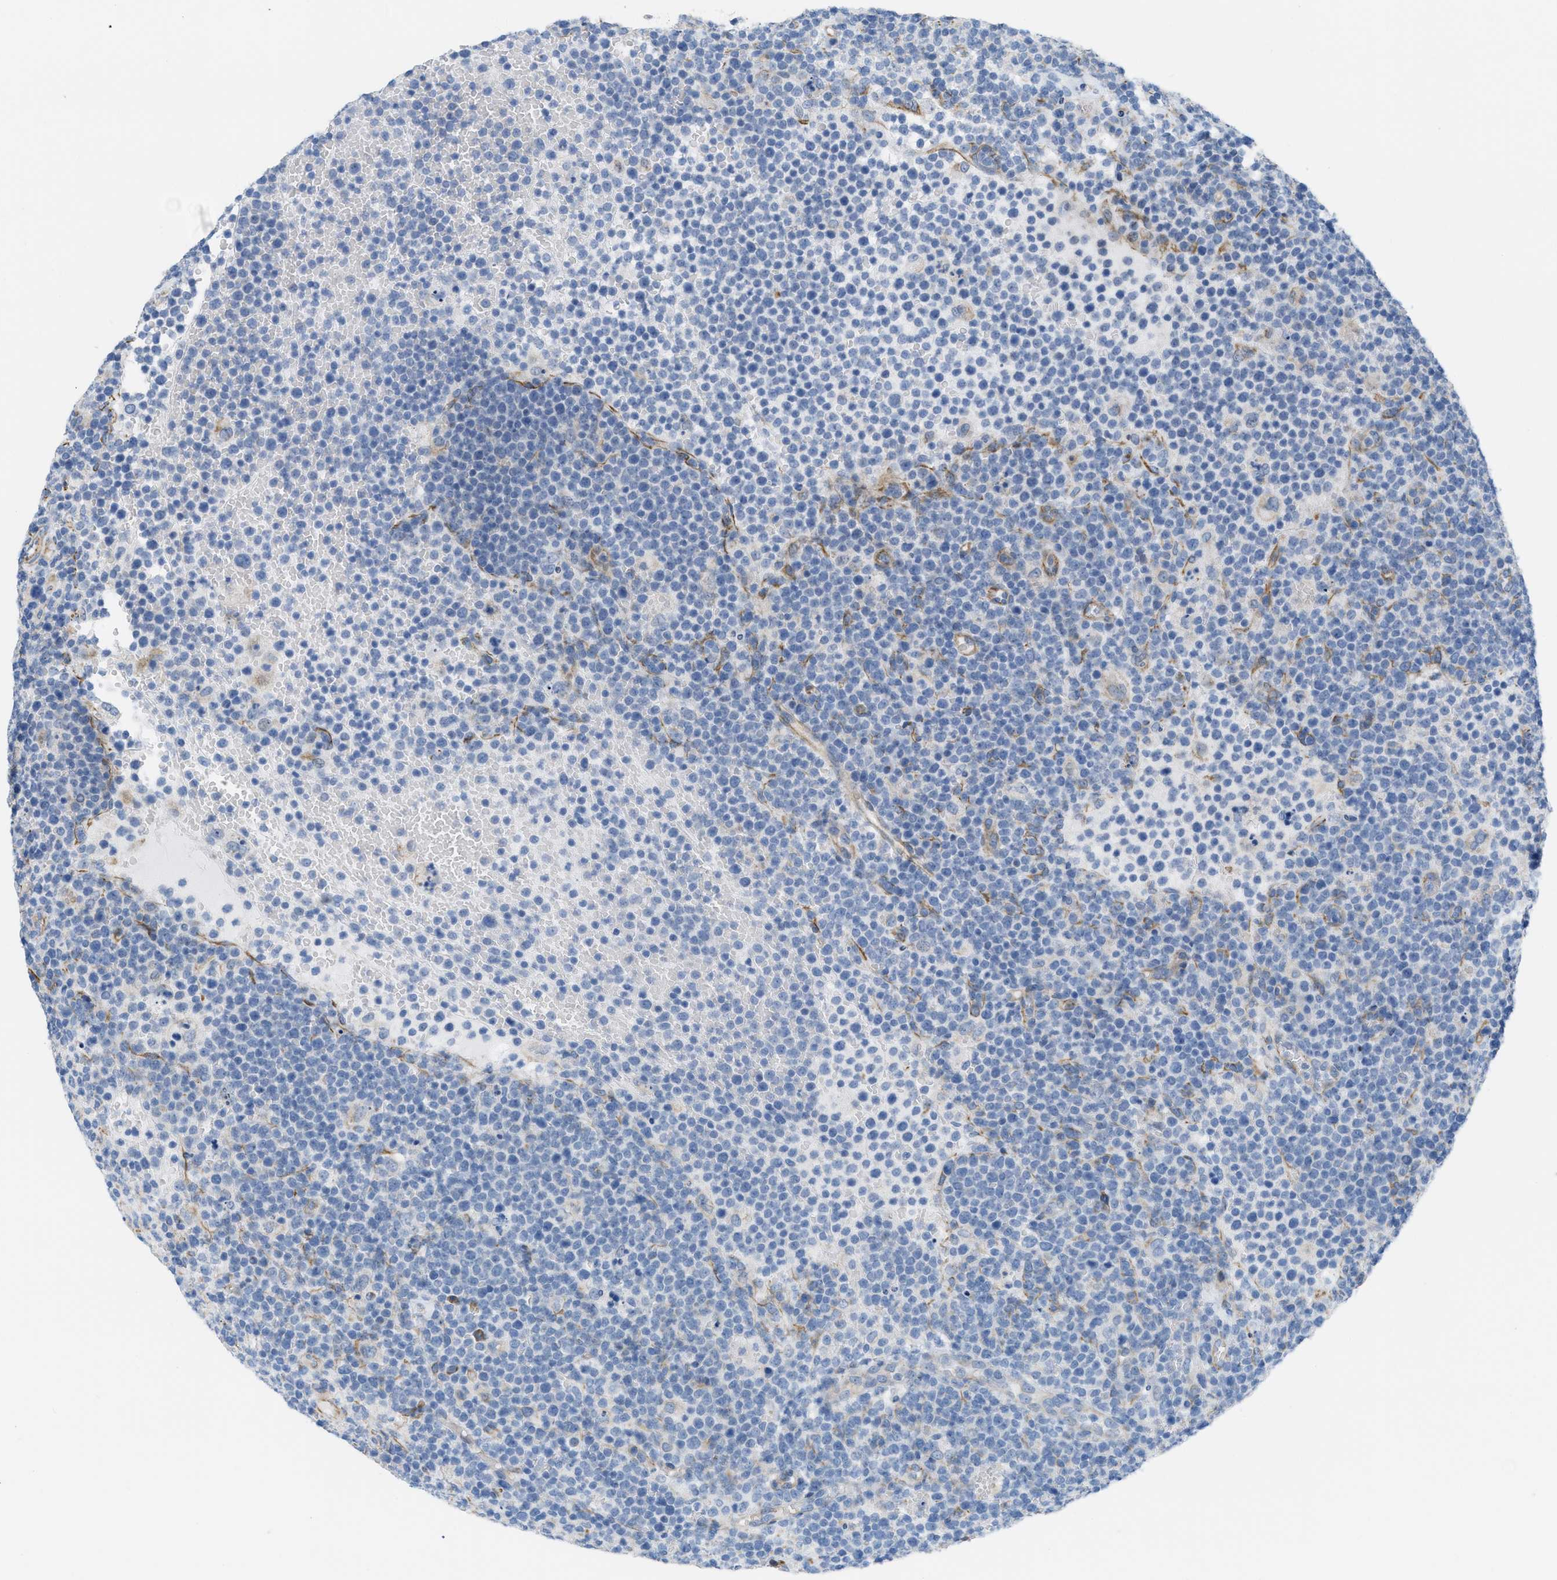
{"staining": {"intensity": "negative", "quantity": "none", "location": "none"}, "tissue": "lymphoma", "cell_type": "Tumor cells", "image_type": "cancer", "snomed": [{"axis": "morphology", "description": "Malignant lymphoma, non-Hodgkin's type, High grade"}, {"axis": "topography", "description": "Lymph node"}], "caption": "The micrograph exhibits no staining of tumor cells in malignant lymphoma, non-Hodgkin's type (high-grade).", "gene": "SLC12A1", "patient": {"sex": "male", "age": 61}}